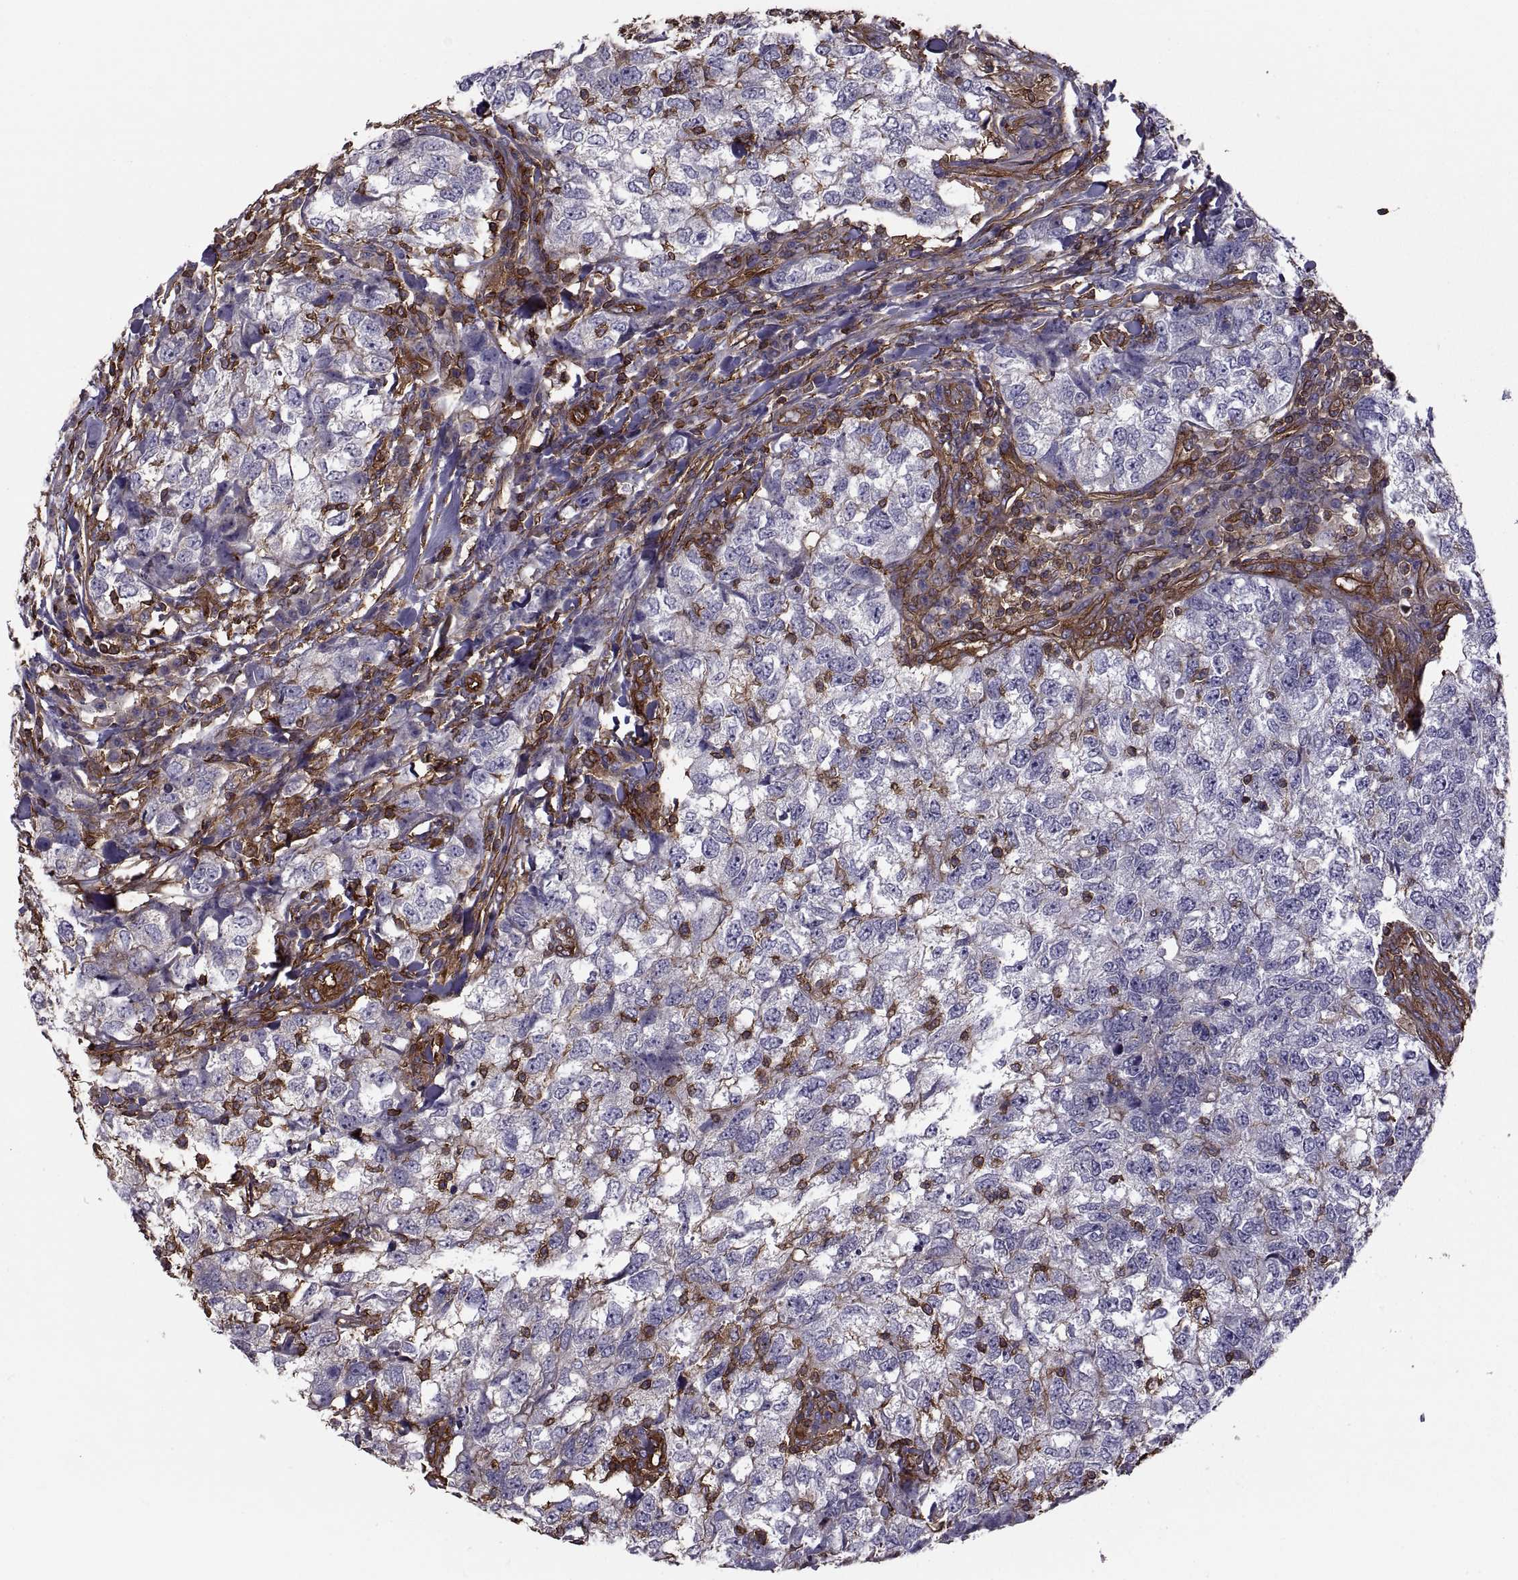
{"staining": {"intensity": "negative", "quantity": "none", "location": "none"}, "tissue": "breast cancer", "cell_type": "Tumor cells", "image_type": "cancer", "snomed": [{"axis": "morphology", "description": "Duct carcinoma"}, {"axis": "topography", "description": "Breast"}], "caption": "Immunohistochemistry (IHC) of human breast cancer (invasive ductal carcinoma) demonstrates no expression in tumor cells.", "gene": "MYH9", "patient": {"sex": "female", "age": 30}}